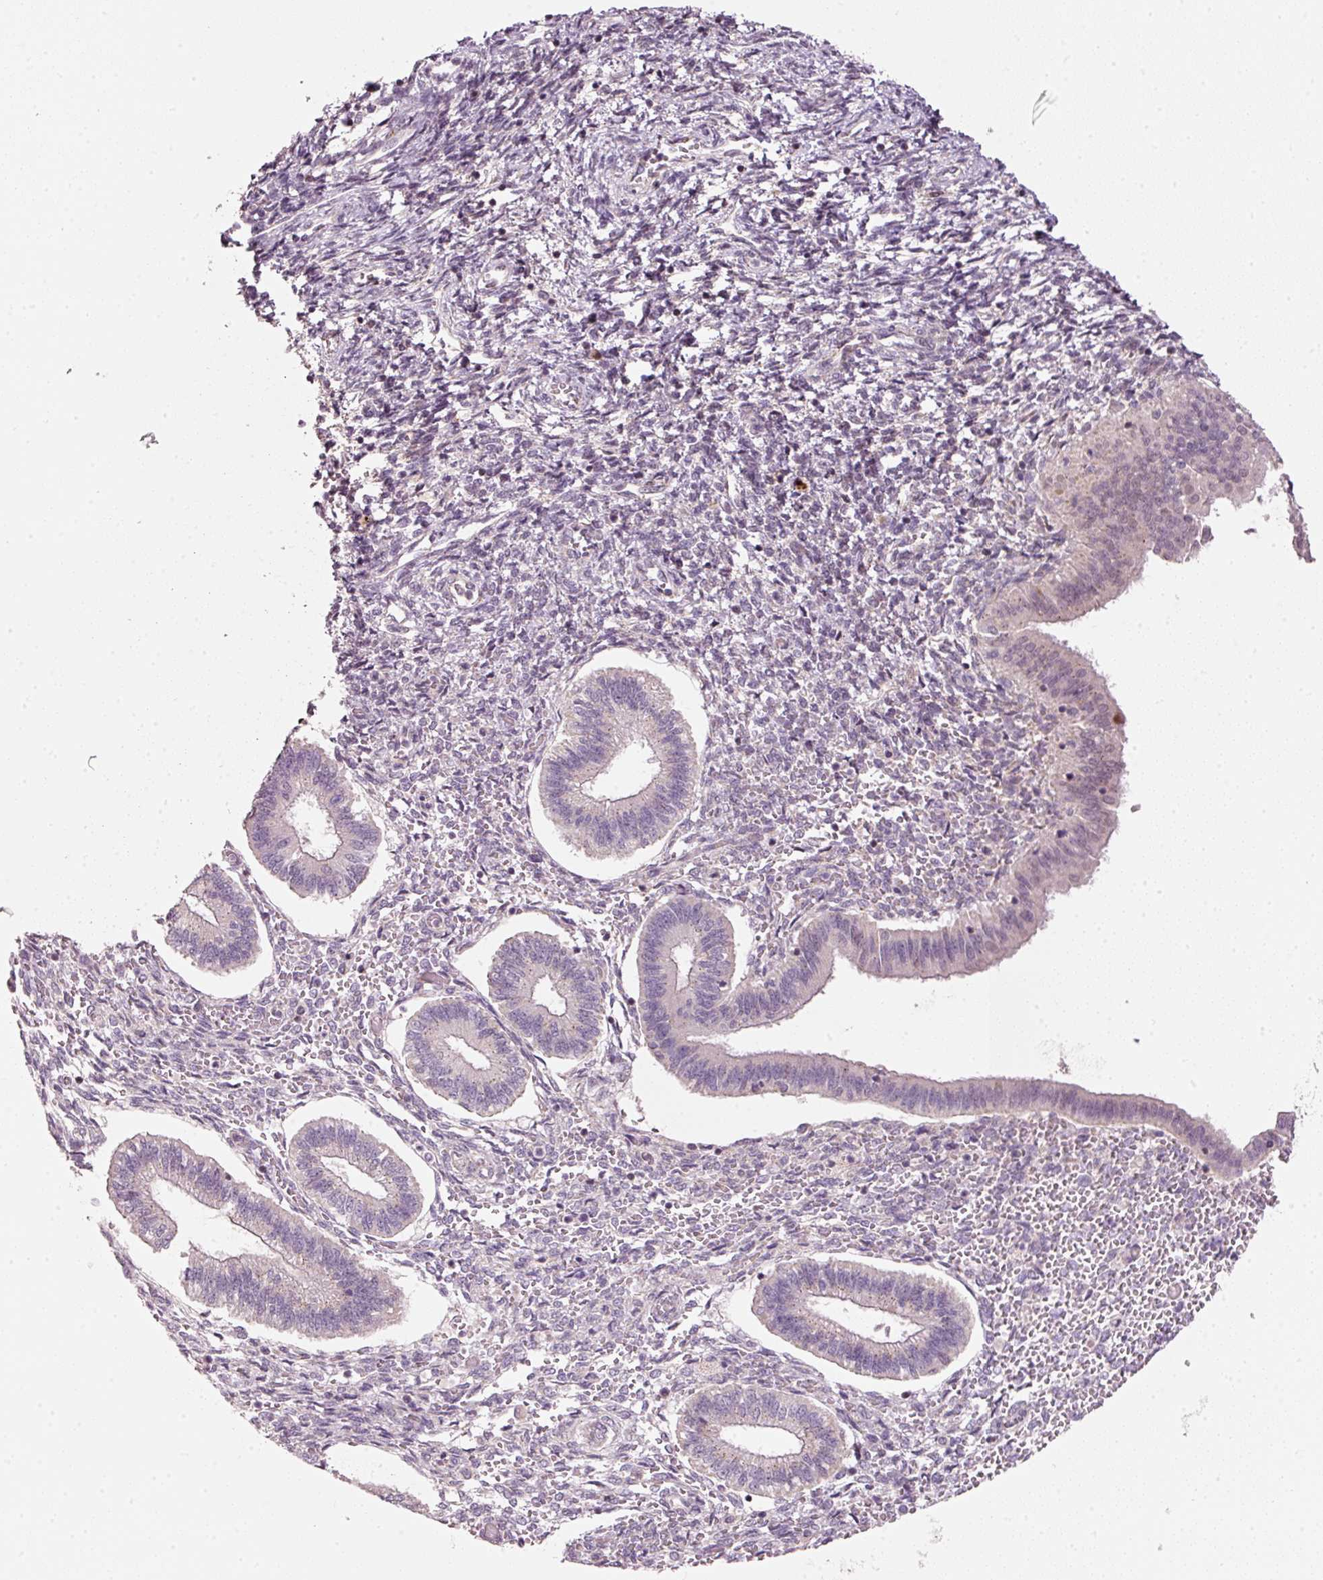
{"staining": {"intensity": "negative", "quantity": "none", "location": "none"}, "tissue": "endometrium", "cell_type": "Cells in endometrial stroma", "image_type": "normal", "snomed": [{"axis": "morphology", "description": "Normal tissue, NOS"}, {"axis": "topography", "description": "Endometrium"}], "caption": "An IHC image of unremarkable endometrium is shown. There is no staining in cells in endometrial stroma of endometrium.", "gene": "TOB2", "patient": {"sex": "female", "age": 25}}